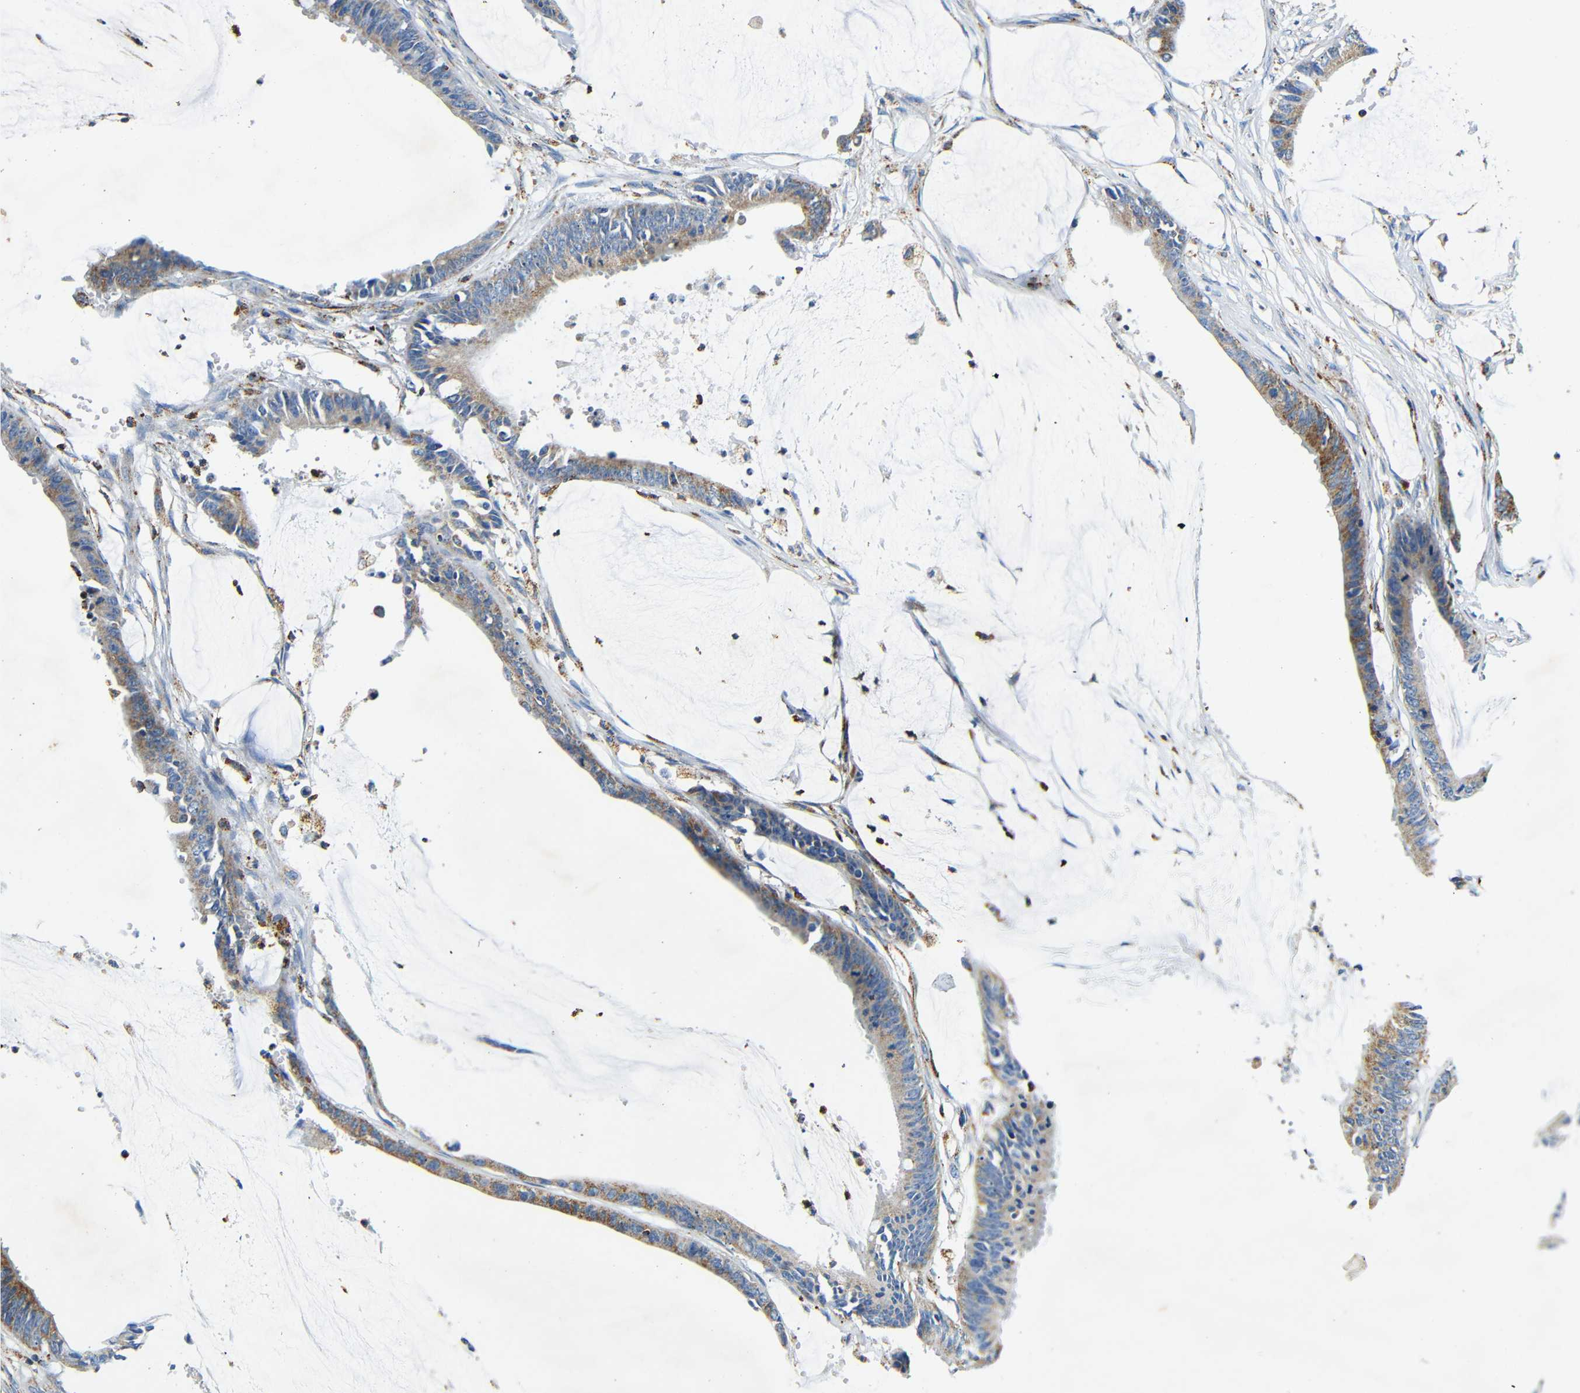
{"staining": {"intensity": "moderate", "quantity": "25%-75%", "location": "cytoplasmic/membranous"}, "tissue": "colorectal cancer", "cell_type": "Tumor cells", "image_type": "cancer", "snomed": [{"axis": "morphology", "description": "Adenocarcinoma, NOS"}, {"axis": "topography", "description": "Rectum"}], "caption": "IHC photomicrograph of neoplastic tissue: adenocarcinoma (colorectal) stained using IHC reveals medium levels of moderate protein expression localized specifically in the cytoplasmic/membranous of tumor cells, appearing as a cytoplasmic/membranous brown color.", "gene": "GALNT18", "patient": {"sex": "female", "age": 81}}